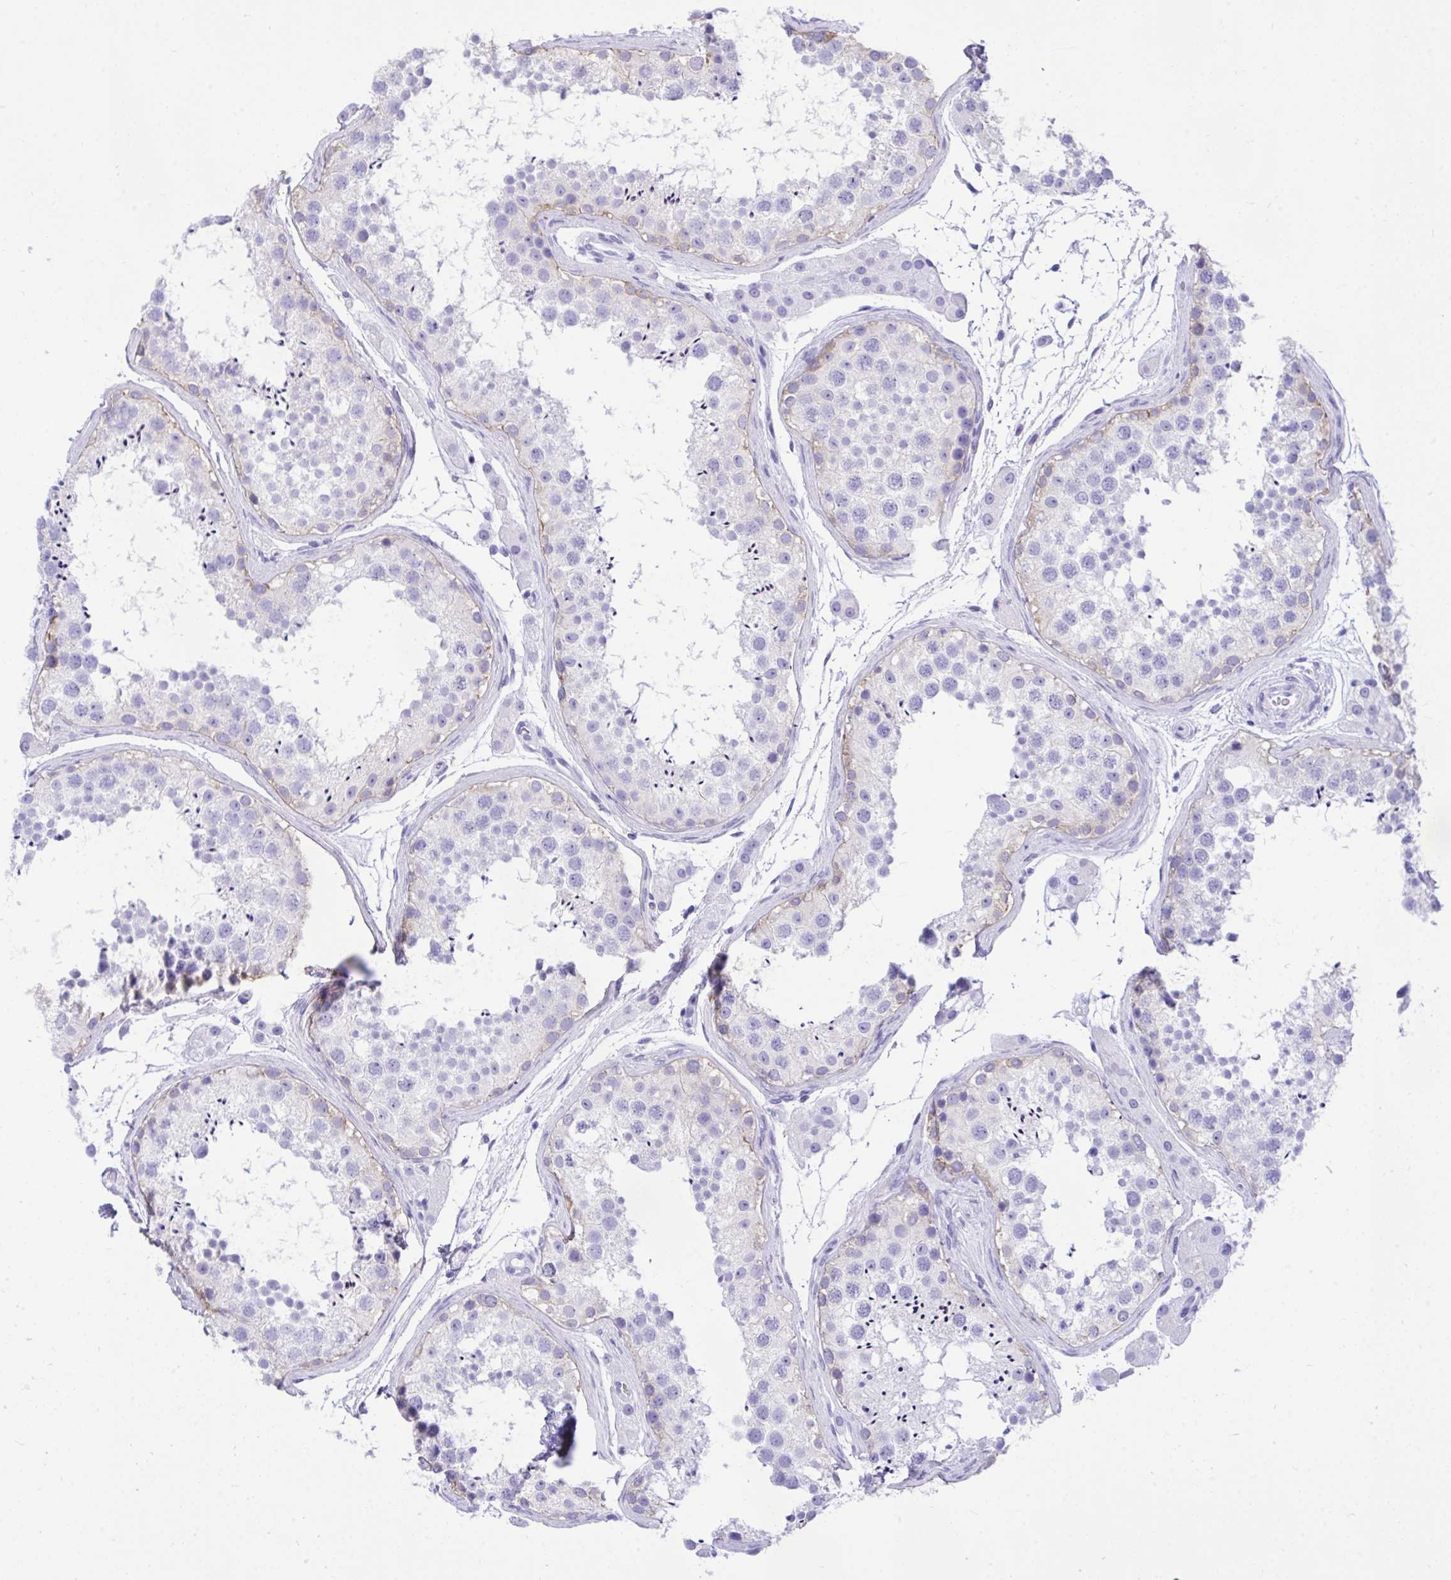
{"staining": {"intensity": "weak", "quantity": "<25%", "location": "cytoplasmic/membranous"}, "tissue": "testis", "cell_type": "Cells in seminiferous ducts", "image_type": "normal", "snomed": [{"axis": "morphology", "description": "Normal tissue, NOS"}, {"axis": "topography", "description": "Testis"}], "caption": "High power microscopy histopathology image of an immunohistochemistry image of normal testis, revealing no significant staining in cells in seminiferous ducts. (DAB (3,3'-diaminobenzidine) IHC visualized using brightfield microscopy, high magnification).", "gene": "TLN2", "patient": {"sex": "male", "age": 41}}